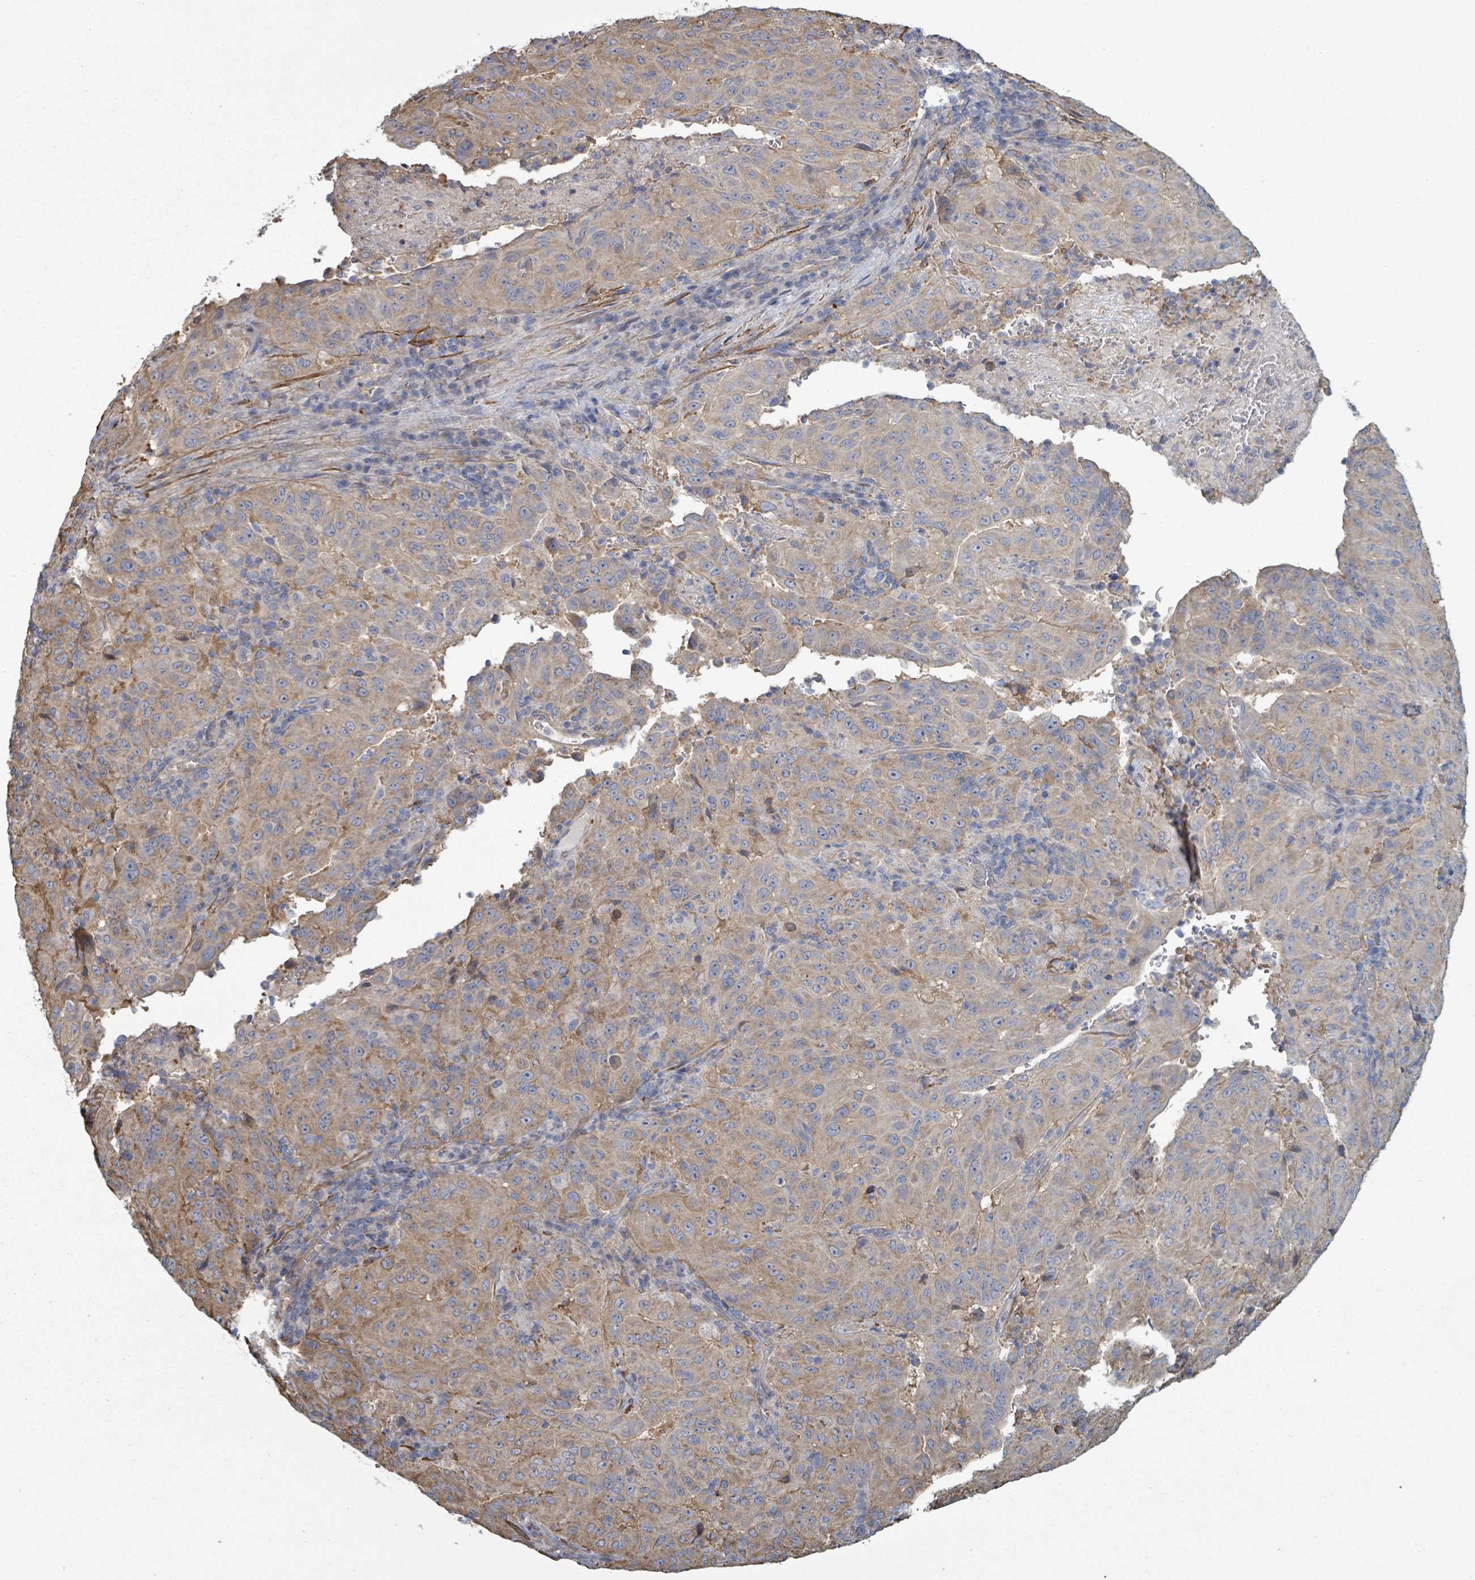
{"staining": {"intensity": "weak", "quantity": ">75%", "location": "cytoplasmic/membranous"}, "tissue": "pancreatic cancer", "cell_type": "Tumor cells", "image_type": "cancer", "snomed": [{"axis": "morphology", "description": "Adenocarcinoma, NOS"}, {"axis": "topography", "description": "Pancreas"}], "caption": "DAB immunohistochemical staining of human pancreatic cancer (adenocarcinoma) demonstrates weak cytoplasmic/membranous protein expression in approximately >75% of tumor cells. Nuclei are stained in blue.", "gene": "ADCK1", "patient": {"sex": "male", "age": 63}}